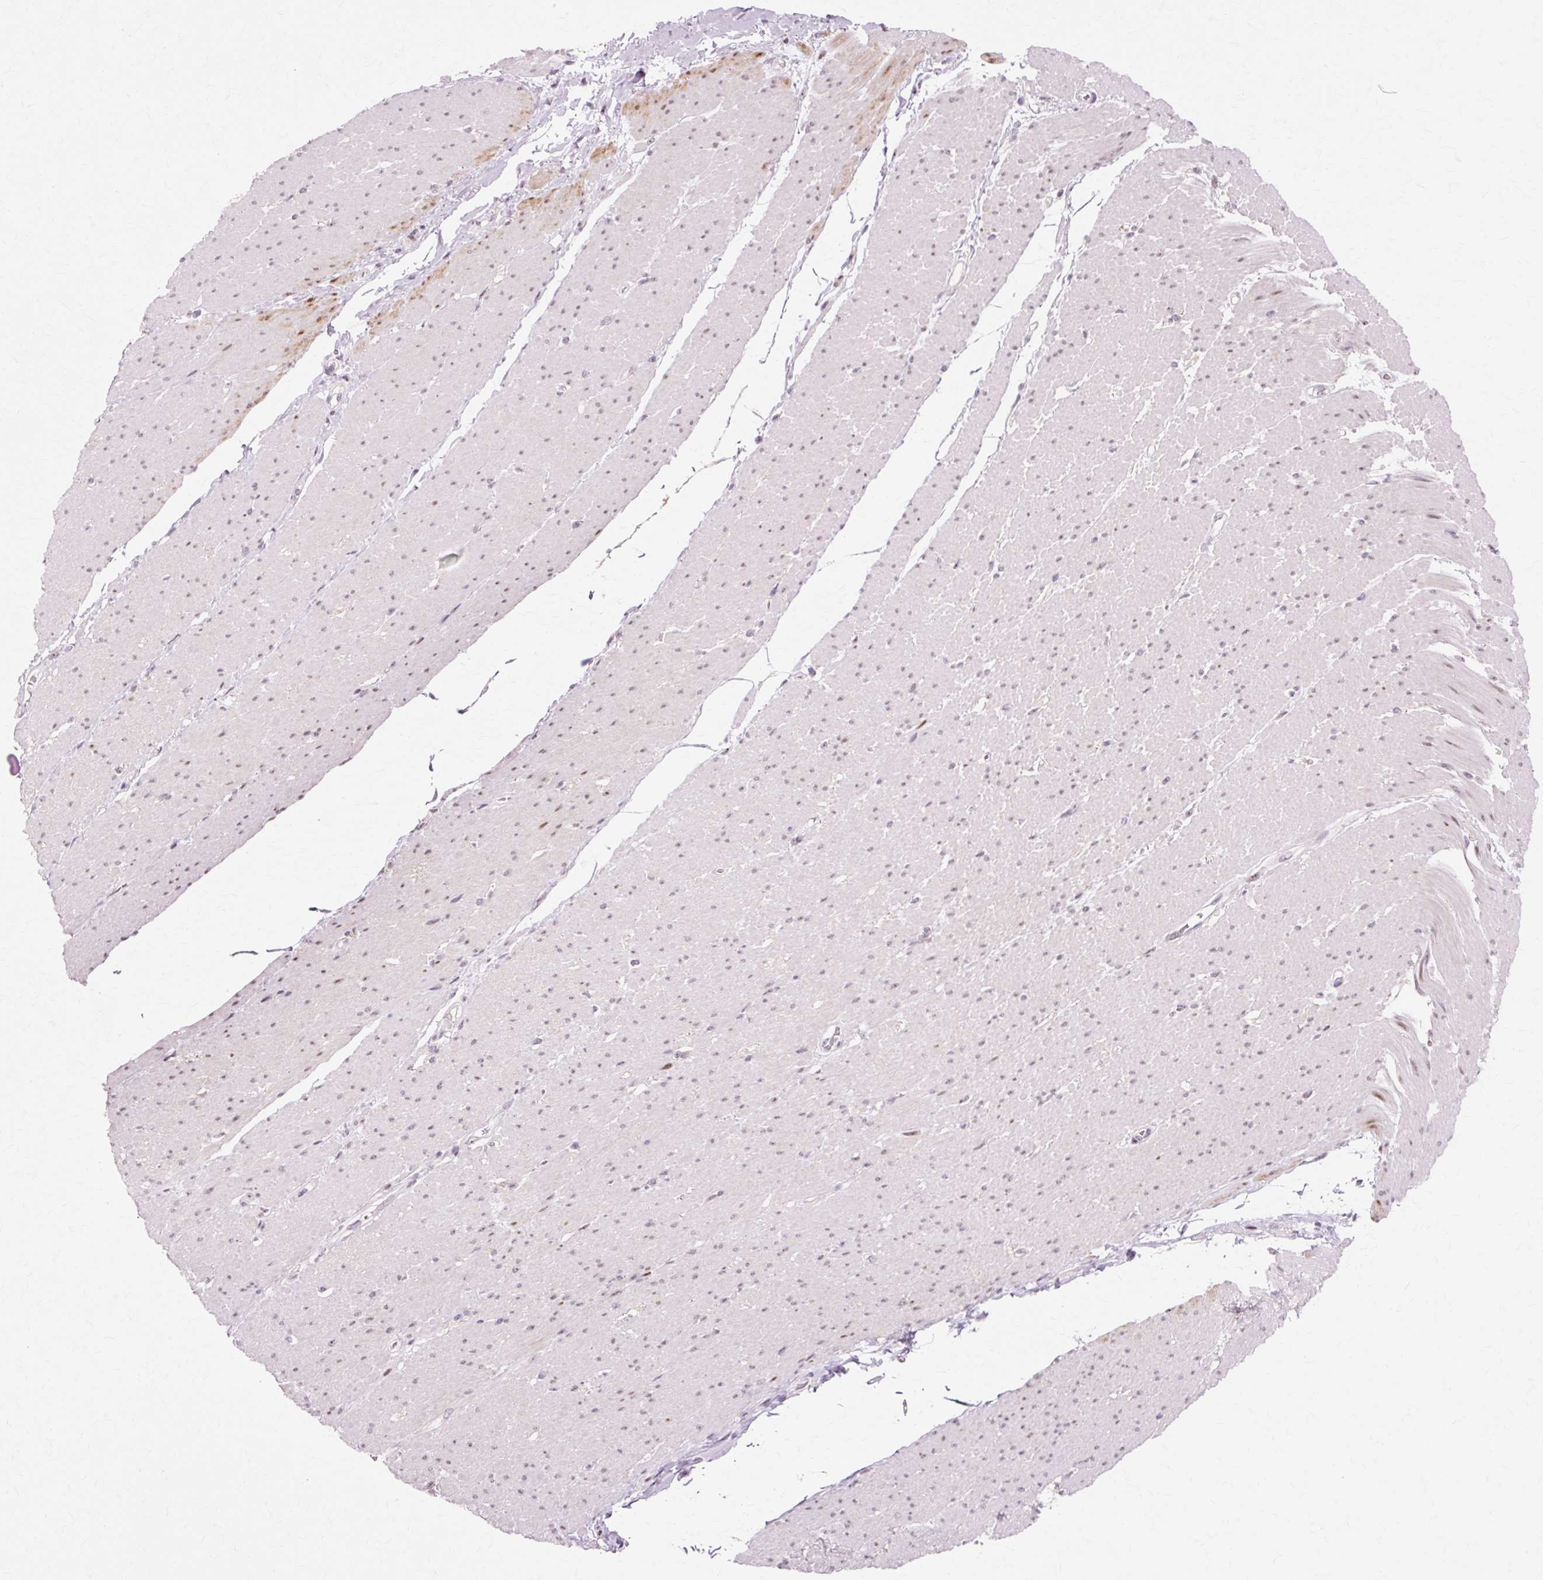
{"staining": {"intensity": "moderate", "quantity": "25%-75%", "location": "nuclear"}, "tissue": "smooth muscle", "cell_type": "Smooth muscle cells", "image_type": "normal", "snomed": [{"axis": "morphology", "description": "Normal tissue, NOS"}, {"axis": "topography", "description": "Smooth muscle"}, {"axis": "topography", "description": "Rectum"}], "caption": "Approximately 25%-75% of smooth muscle cells in benign smooth muscle show moderate nuclear protein expression as visualized by brown immunohistochemical staining.", "gene": "MACROD2", "patient": {"sex": "male", "age": 53}}